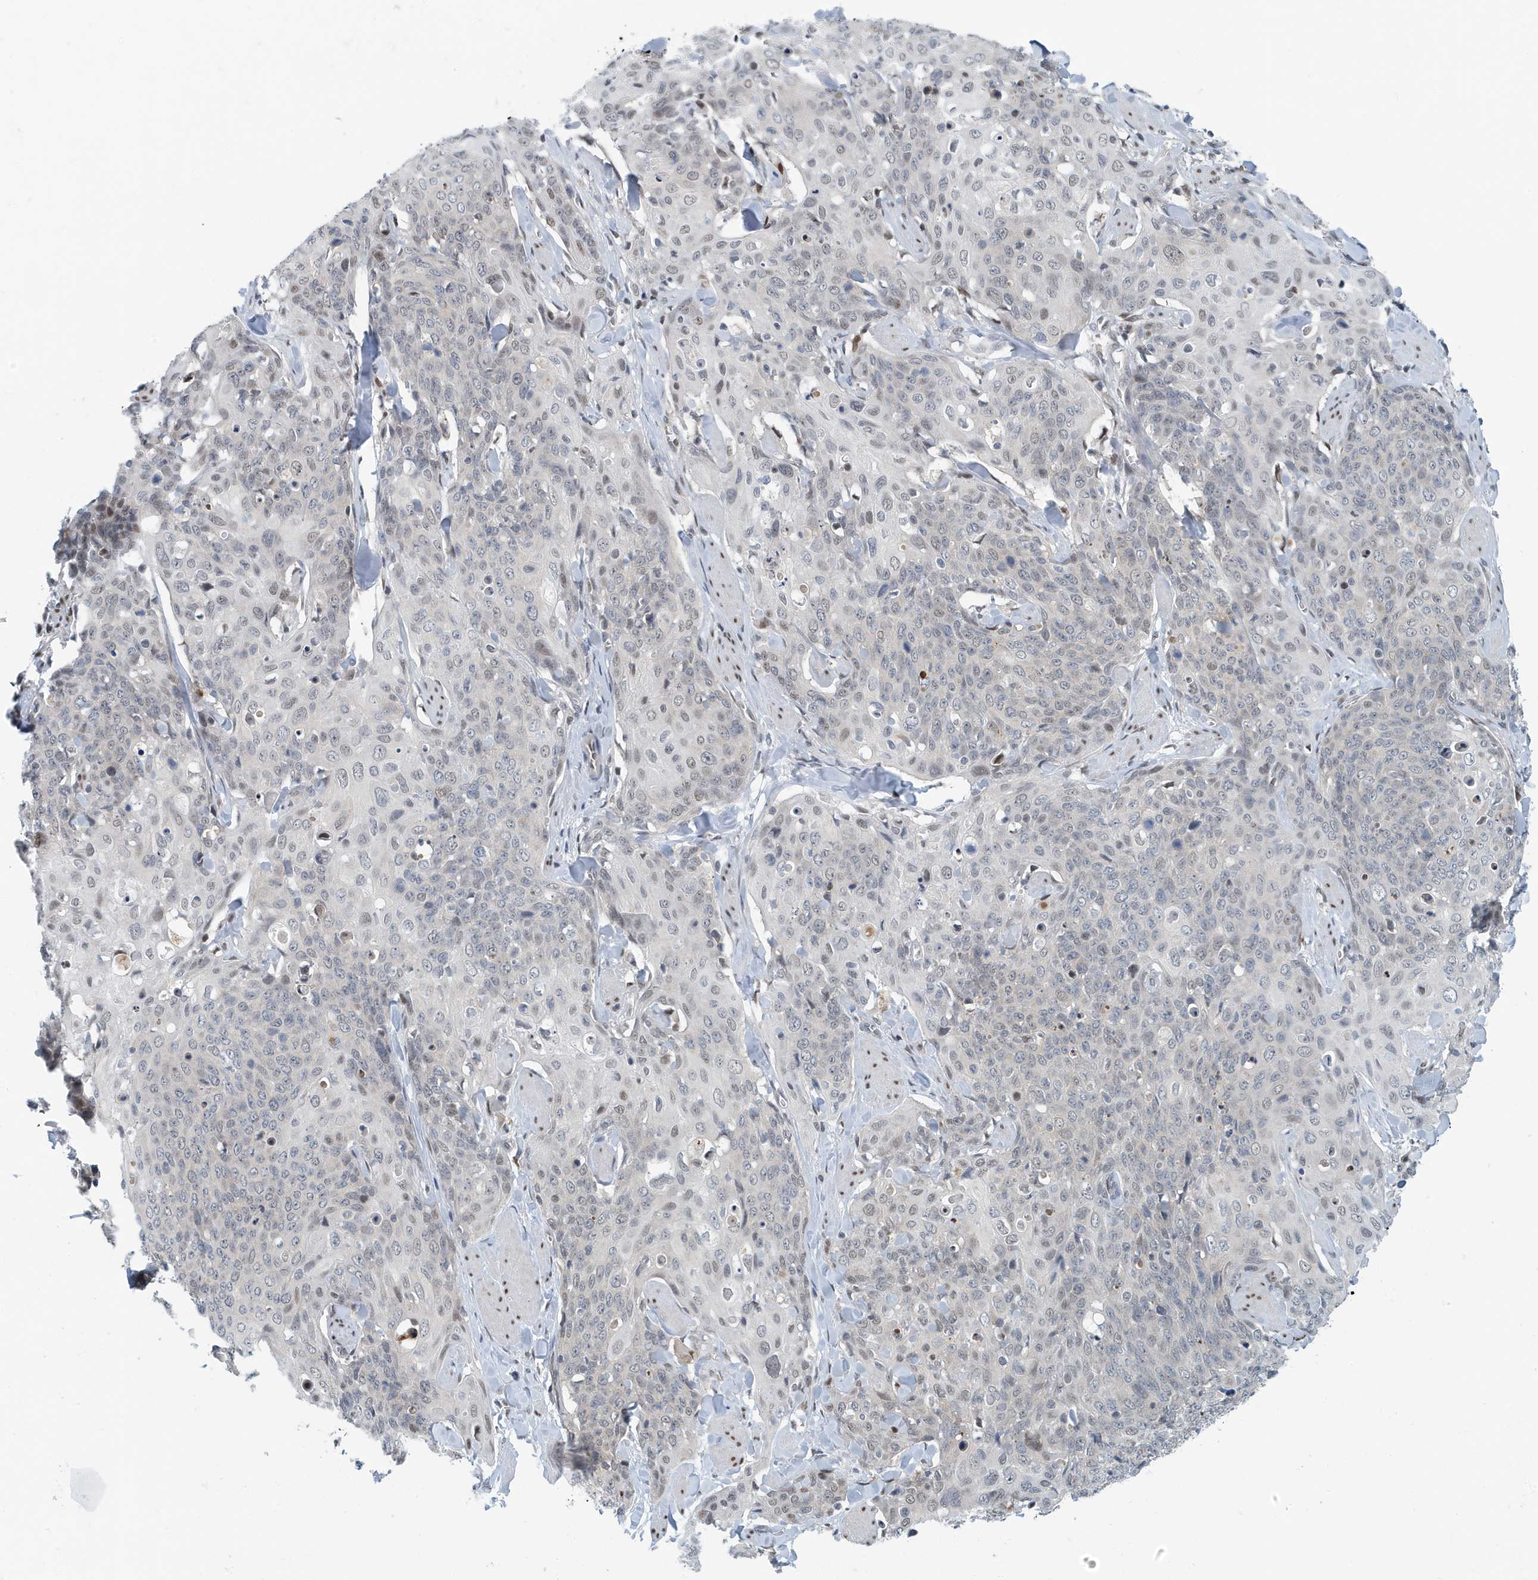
{"staining": {"intensity": "weak", "quantity": "<25%", "location": "nuclear"}, "tissue": "skin cancer", "cell_type": "Tumor cells", "image_type": "cancer", "snomed": [{"axis": "morphology", "description": "Squamous cell carcinoma, NOS"}, {"axis": "topography", "description": "Skin"}, {"axis": "topography", "description": "Vulva"}], "caption": "DAB immunohistochemical staining of skin cancer (squamous cell carcinoma) displays no significant positivity in tumor cells.", "gene": "KIF15", "patient": {"sex": "female", "age": 85}}